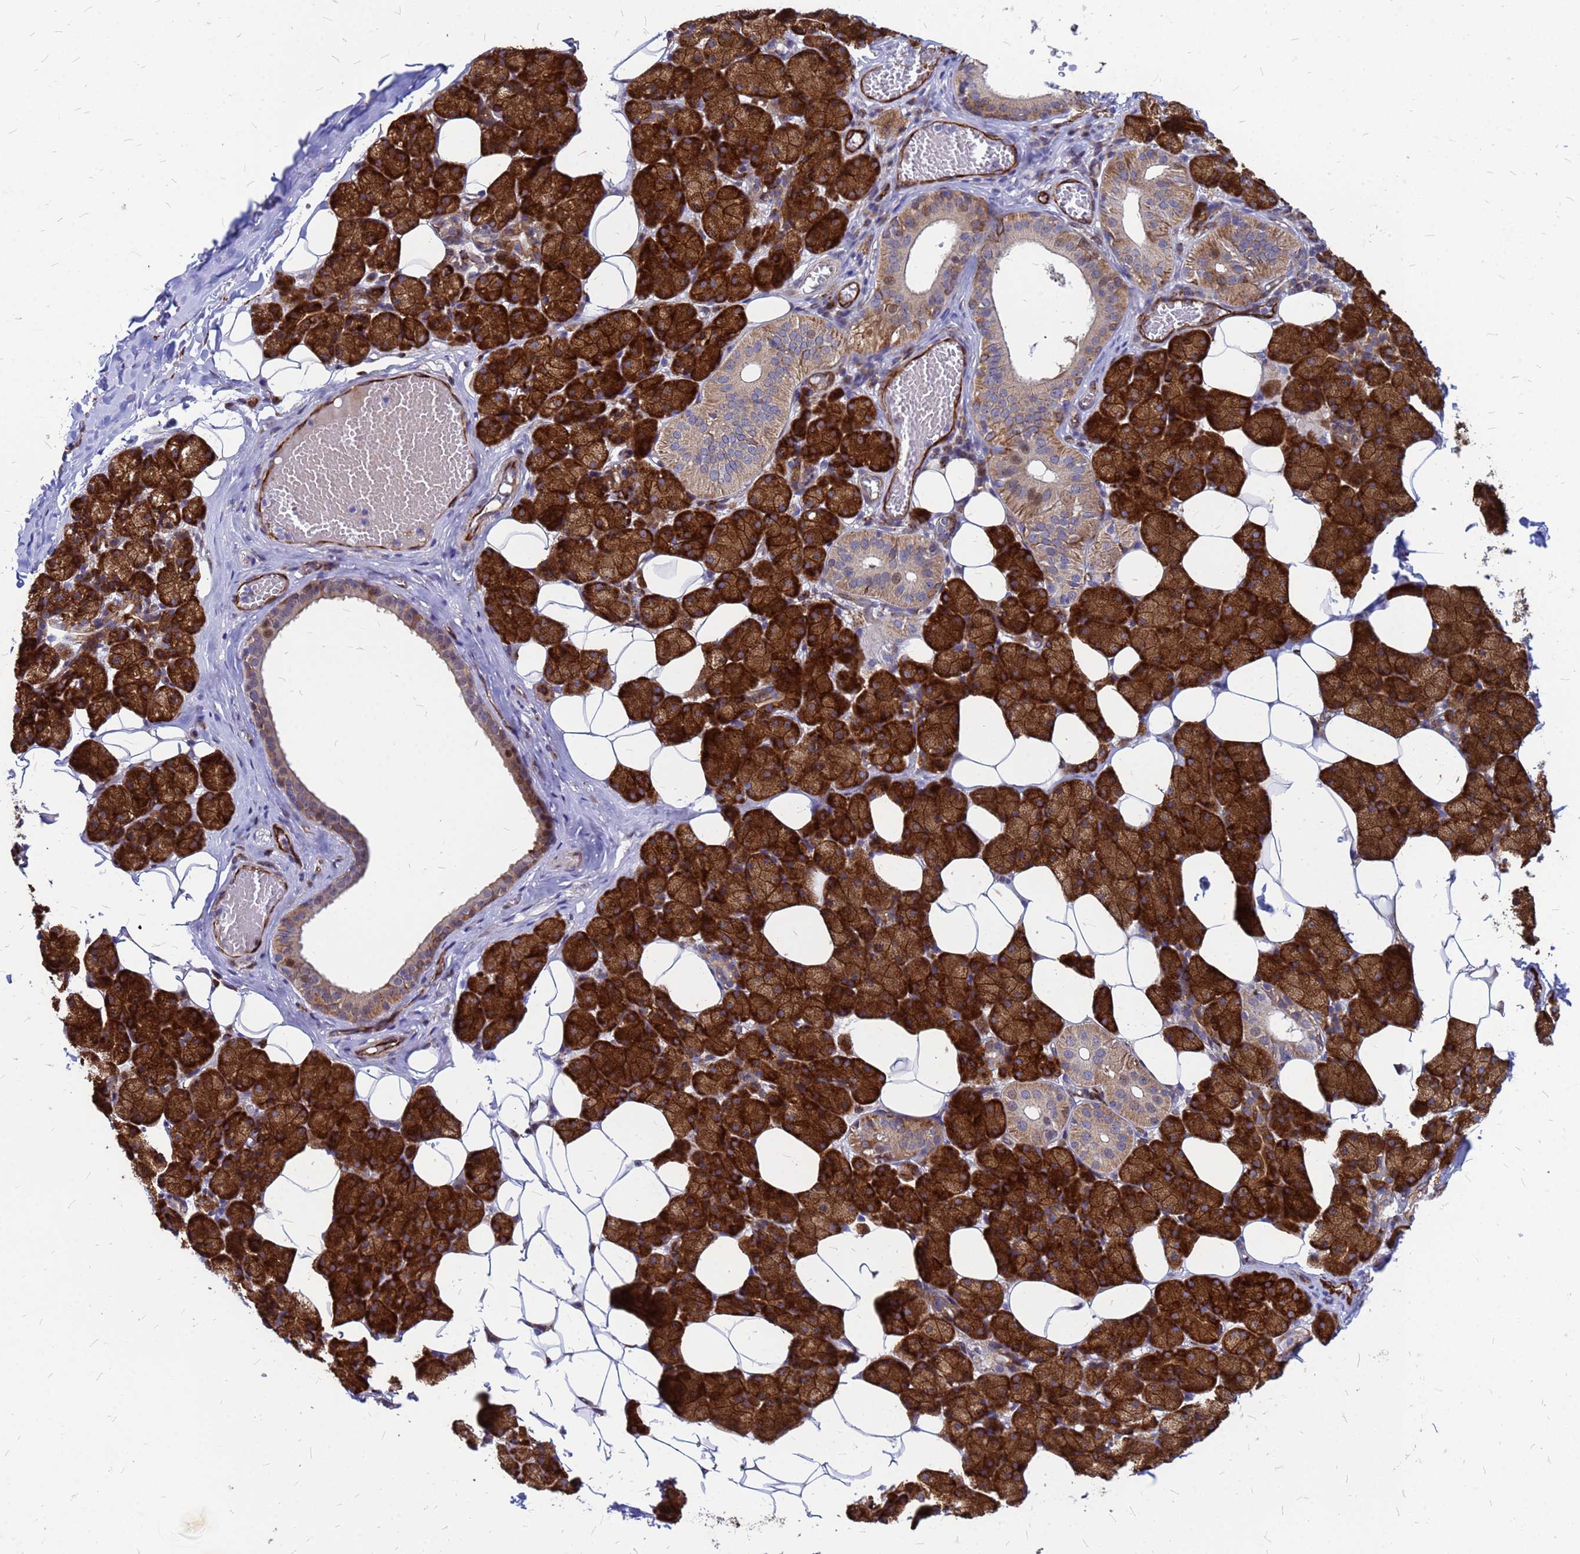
{"staining": {"intensity": "strong", "quantity": ">75%", "location": "cytoplasmic/membranous"}, "tissue": "salivary gland", "cell_type": "Glandular cells", "image_type": "normal", "snomed": [{"axis": "morphology", "description": "Normal tissue, NOS"}, {"axis": "topography", "description": "Salivary gland"}], "caption": "A high amount of strong cytoplasmic/membranous positivity is present in about >75% of glandular cells in benign salivary gland. (brown staining indicates protein expression, while blue staining denotes nuclei).", "gene": "NOSTRIN", "patient": {"sex": "female", "age": 33}}